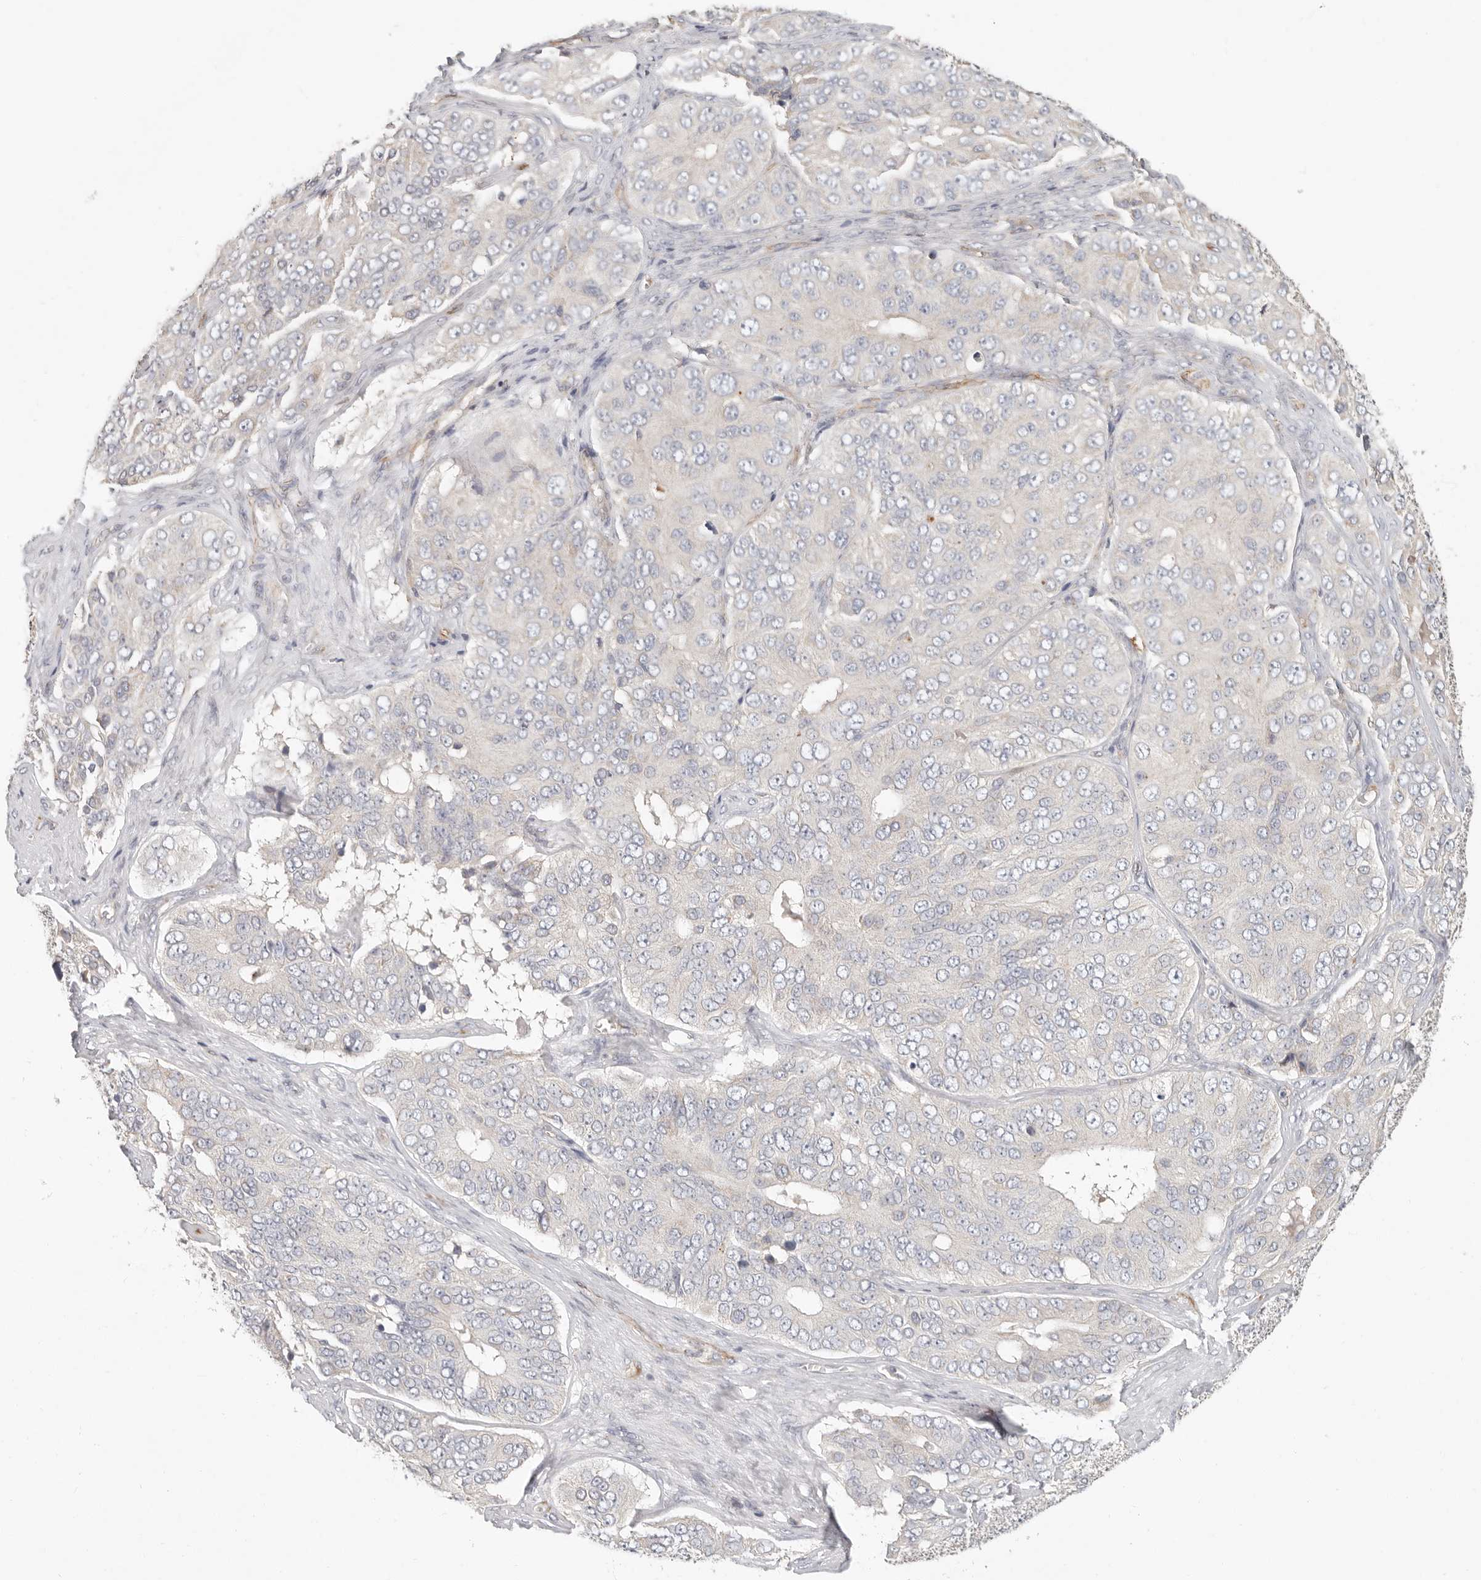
{"staining": {"intensity": "negative", "quantity": "none", "location": "none"}, "tissue": "ovarian cancer", "cell_type": "Tumor cells", "image_type": "cancer", "snomed": [{"axis": "morphology", "description": "Carcinoma, endometroid"}, {"axis": "topography", "description": "Ovary"}], "caption": "DAB (3,3'-diaminobenzidine) immunohistochemical staining of human ovarian endometroid carcinoma shows no significant positivity in tumor cells.", "gene": "SPRING1", "patient": {"sex": "female", "age": 51}}